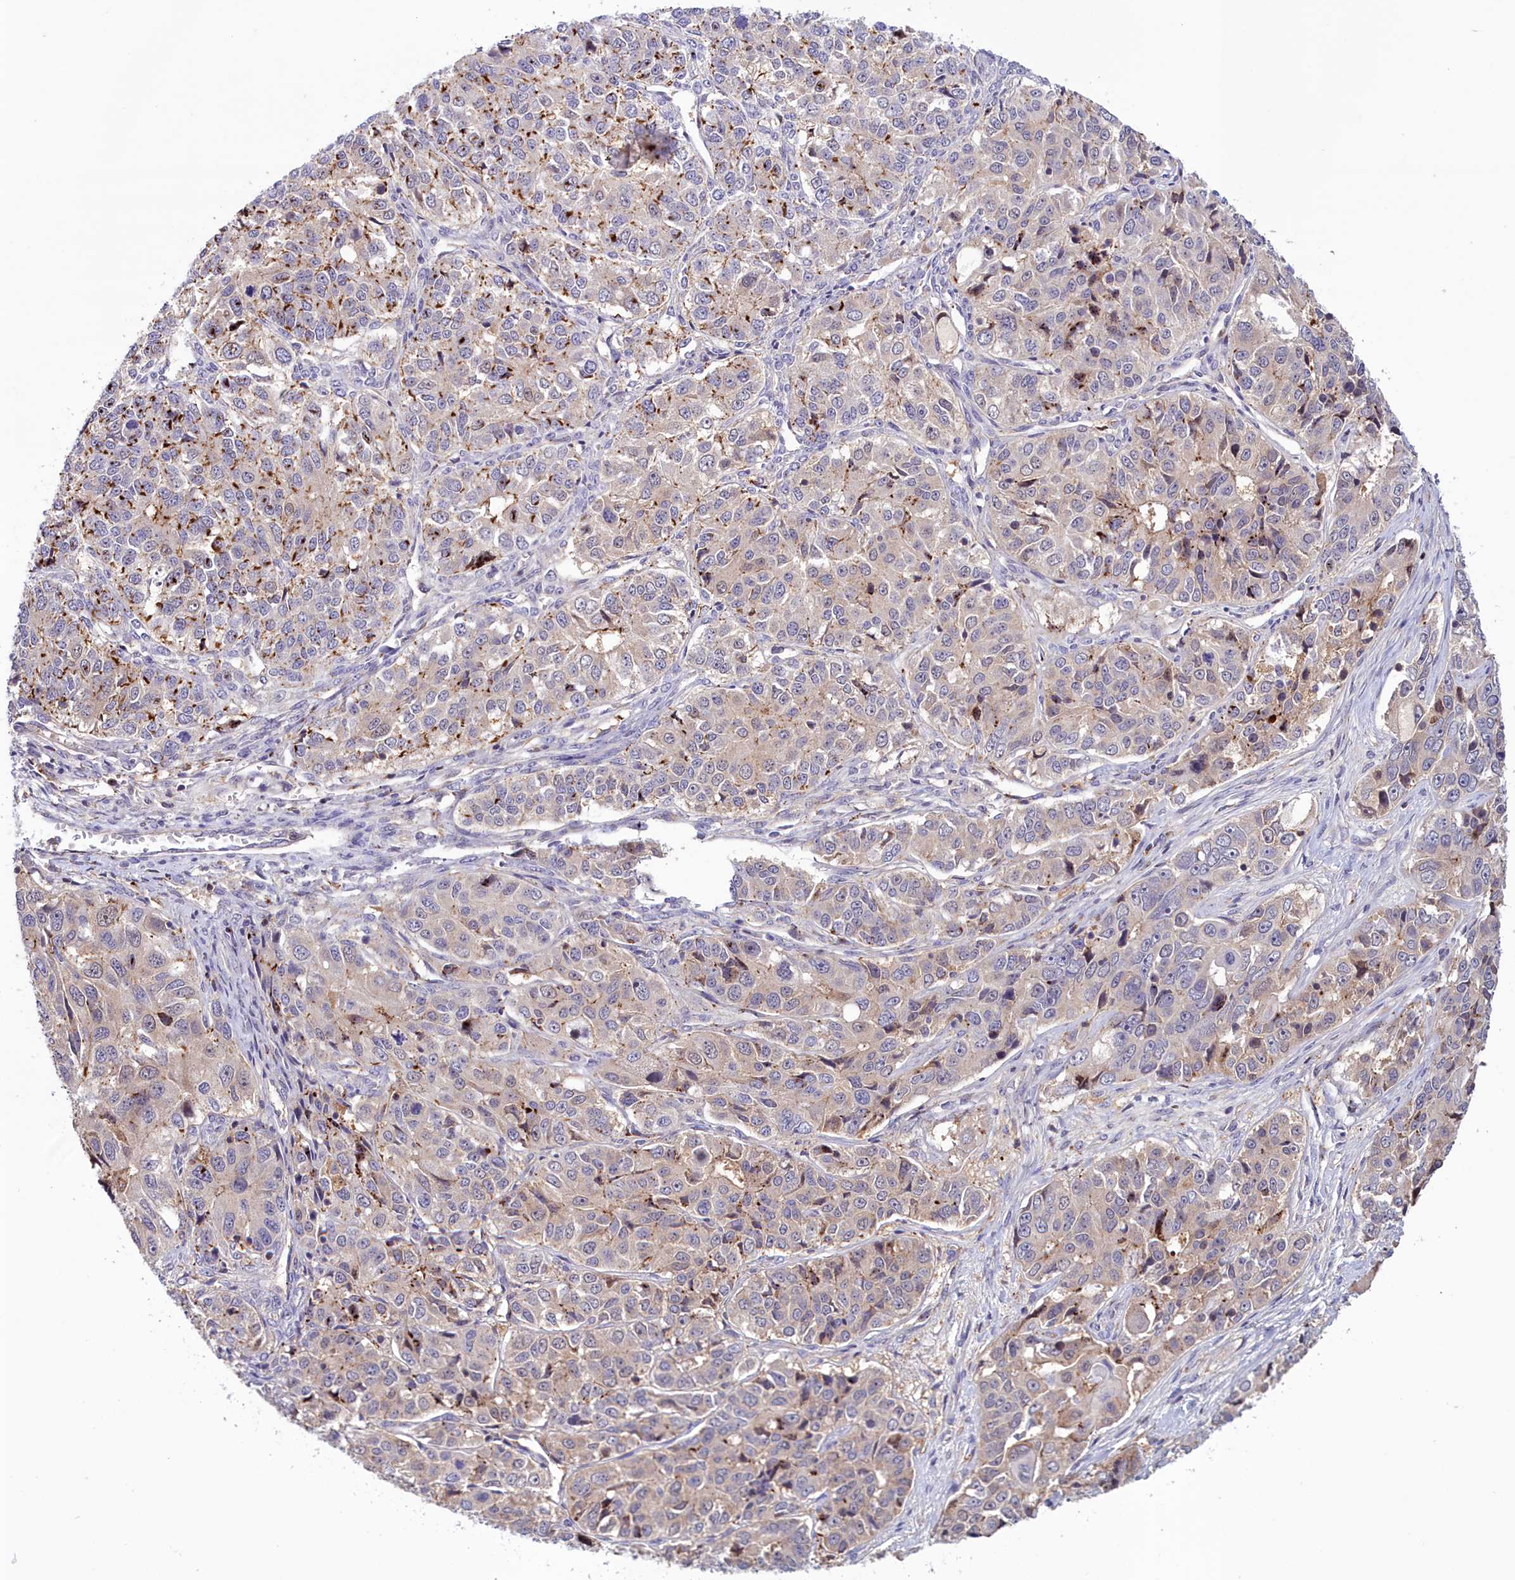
{"staining": {"intensity": "moderate", "quantity": "<25%", "location": "cytoplasmic/membranous"}, "tissue": "ovarian cancer", "cell_type": "Tumor cells", "image_type": "cancer", "snomed": [{"axis": "morphology", "description": "Carcinoma, endometroid"}, {"axis": "topography", "description": "Ovary"}], "caption": "Protein positivity by IHC exhibits moderate cytoplasmic/membranous staining in about <25% of tumor cells in ovarian cancer (endometroid carcinoma). Nuclei are stained in blue.", "gene": "NEURL4", "patient": {"sex": "female", "age": 51}}